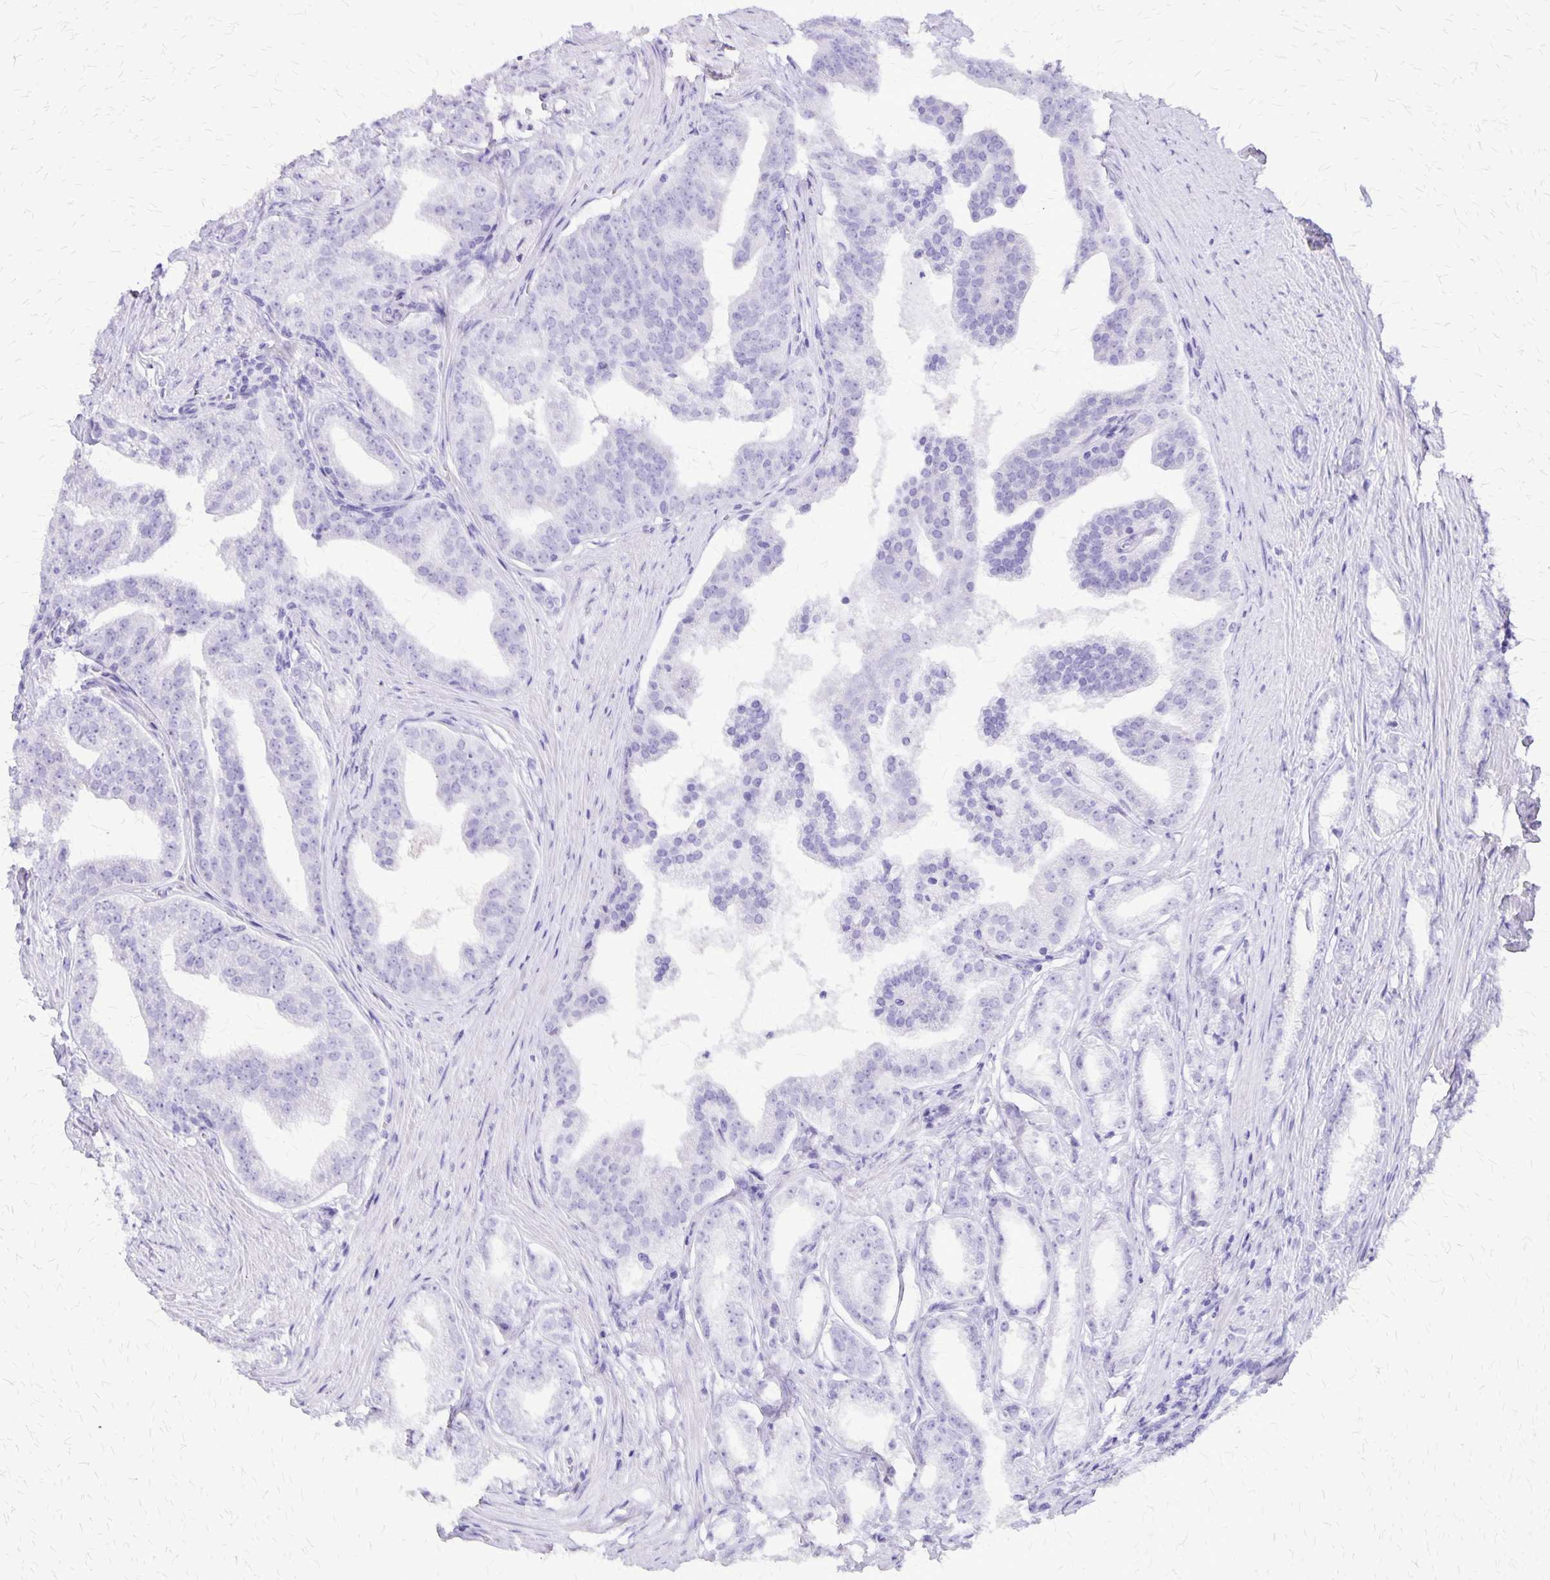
{"staining": {"intensity": "negative", "quantity": "none", "location": "none"}, "tissue": "prostate cancer", "cell_type": "Tumor cells", "image_type": "cancer", "snomed": [{"axis": "morphology", "description": "Adenocarcinoma, Low grade"}, {"axis": "topography", "description": "Prostate"}], "caption": "Immunohistochemistry image of neoplastic tissue: human prostate cancer stained with DAB (3,3'-diaminobenzidine) demonstrates no significant protein positivity in tumor cells. (Immunohistochemistry, brightfield microscopy, high magnification).", "gene": "SLC13A2", "patient": {"sex": "male", "age": 65}}